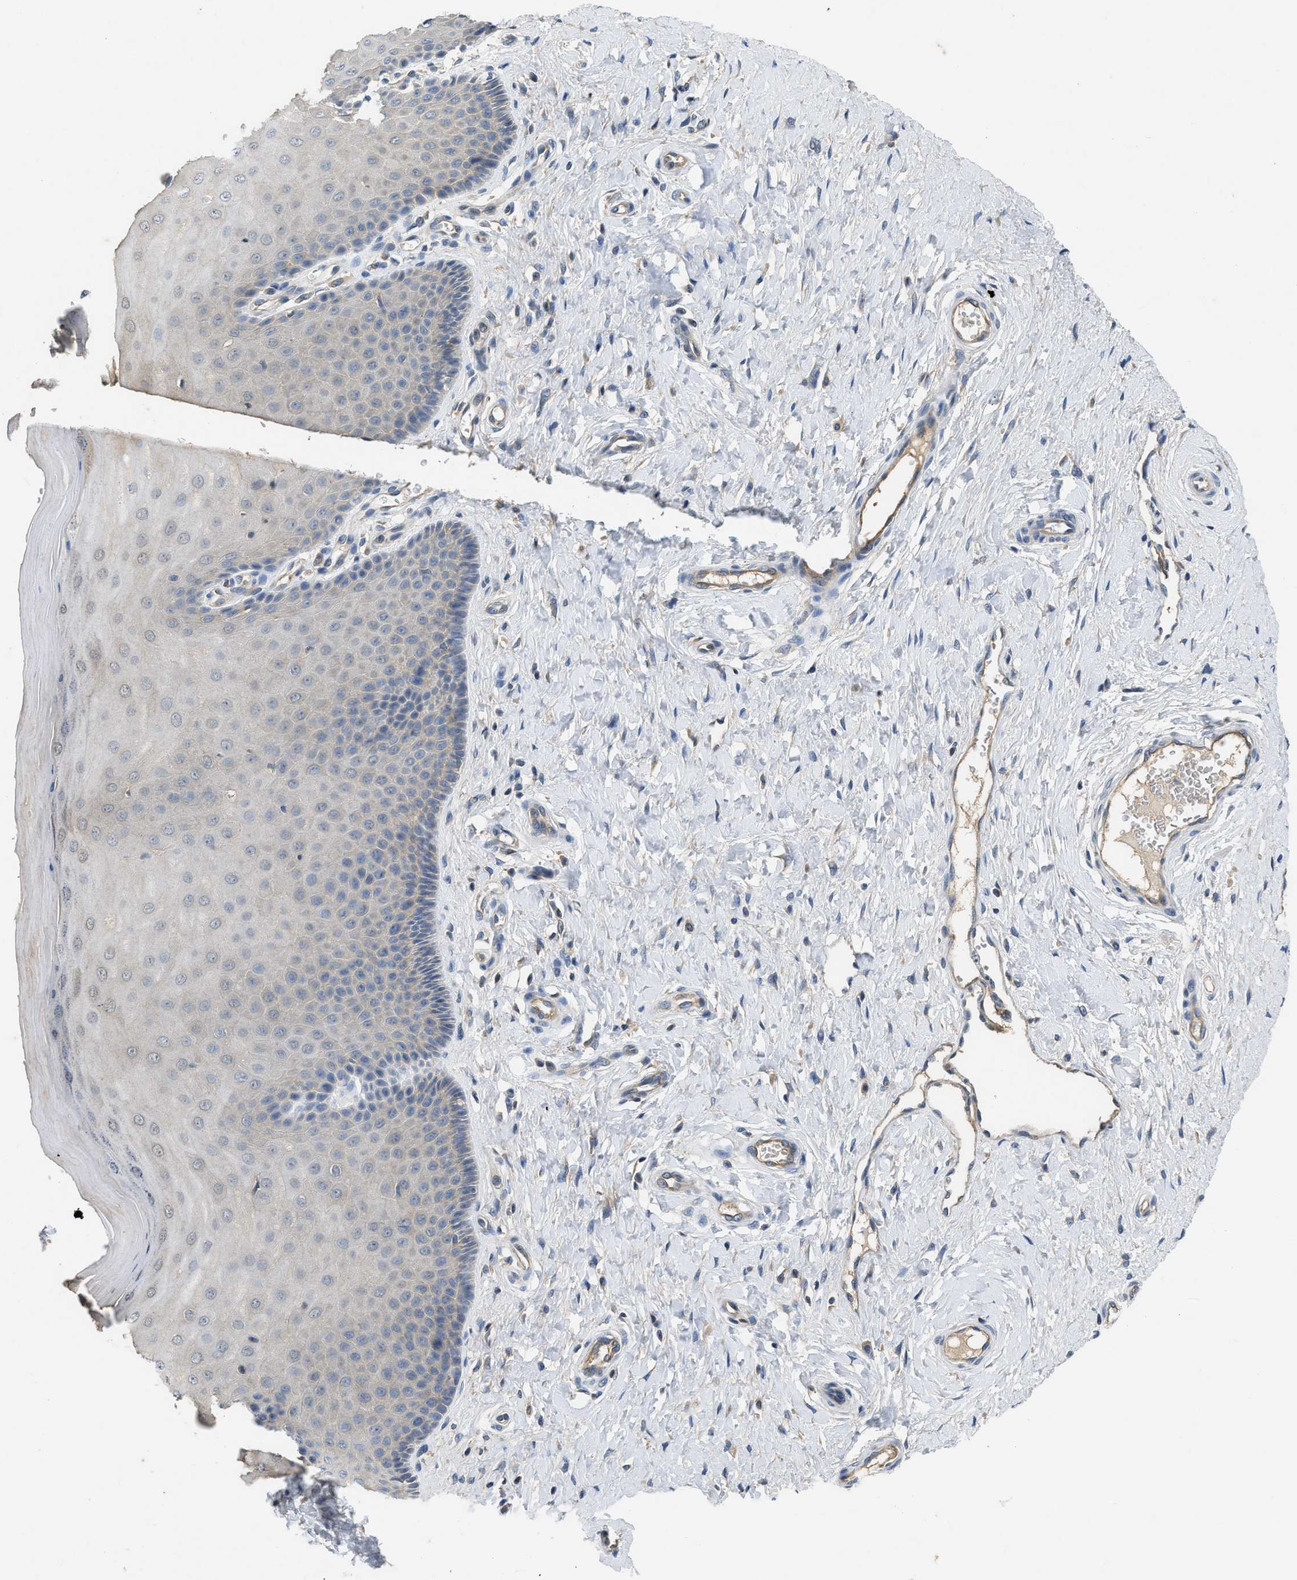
{"staining": {"intensity": "weak", "quantity": "<25%", "location": "cytoplasmic/membranous"}, "tissue": "cervix", "cell_type": "Glandular cells", "image_type": "normal", "snomed": [{"axis": "morphology", "description": "Normal tissue, NOS"}, {"axis": "topography", "description": "Cervix"}], "caption": "This is an immunohistochemistry (IHC) micrograph of unremarkable human cervix. There is no positivity in glandular cells.", "gene": "PPP3CA", "patient": {"sex": "female", "age": 55}}